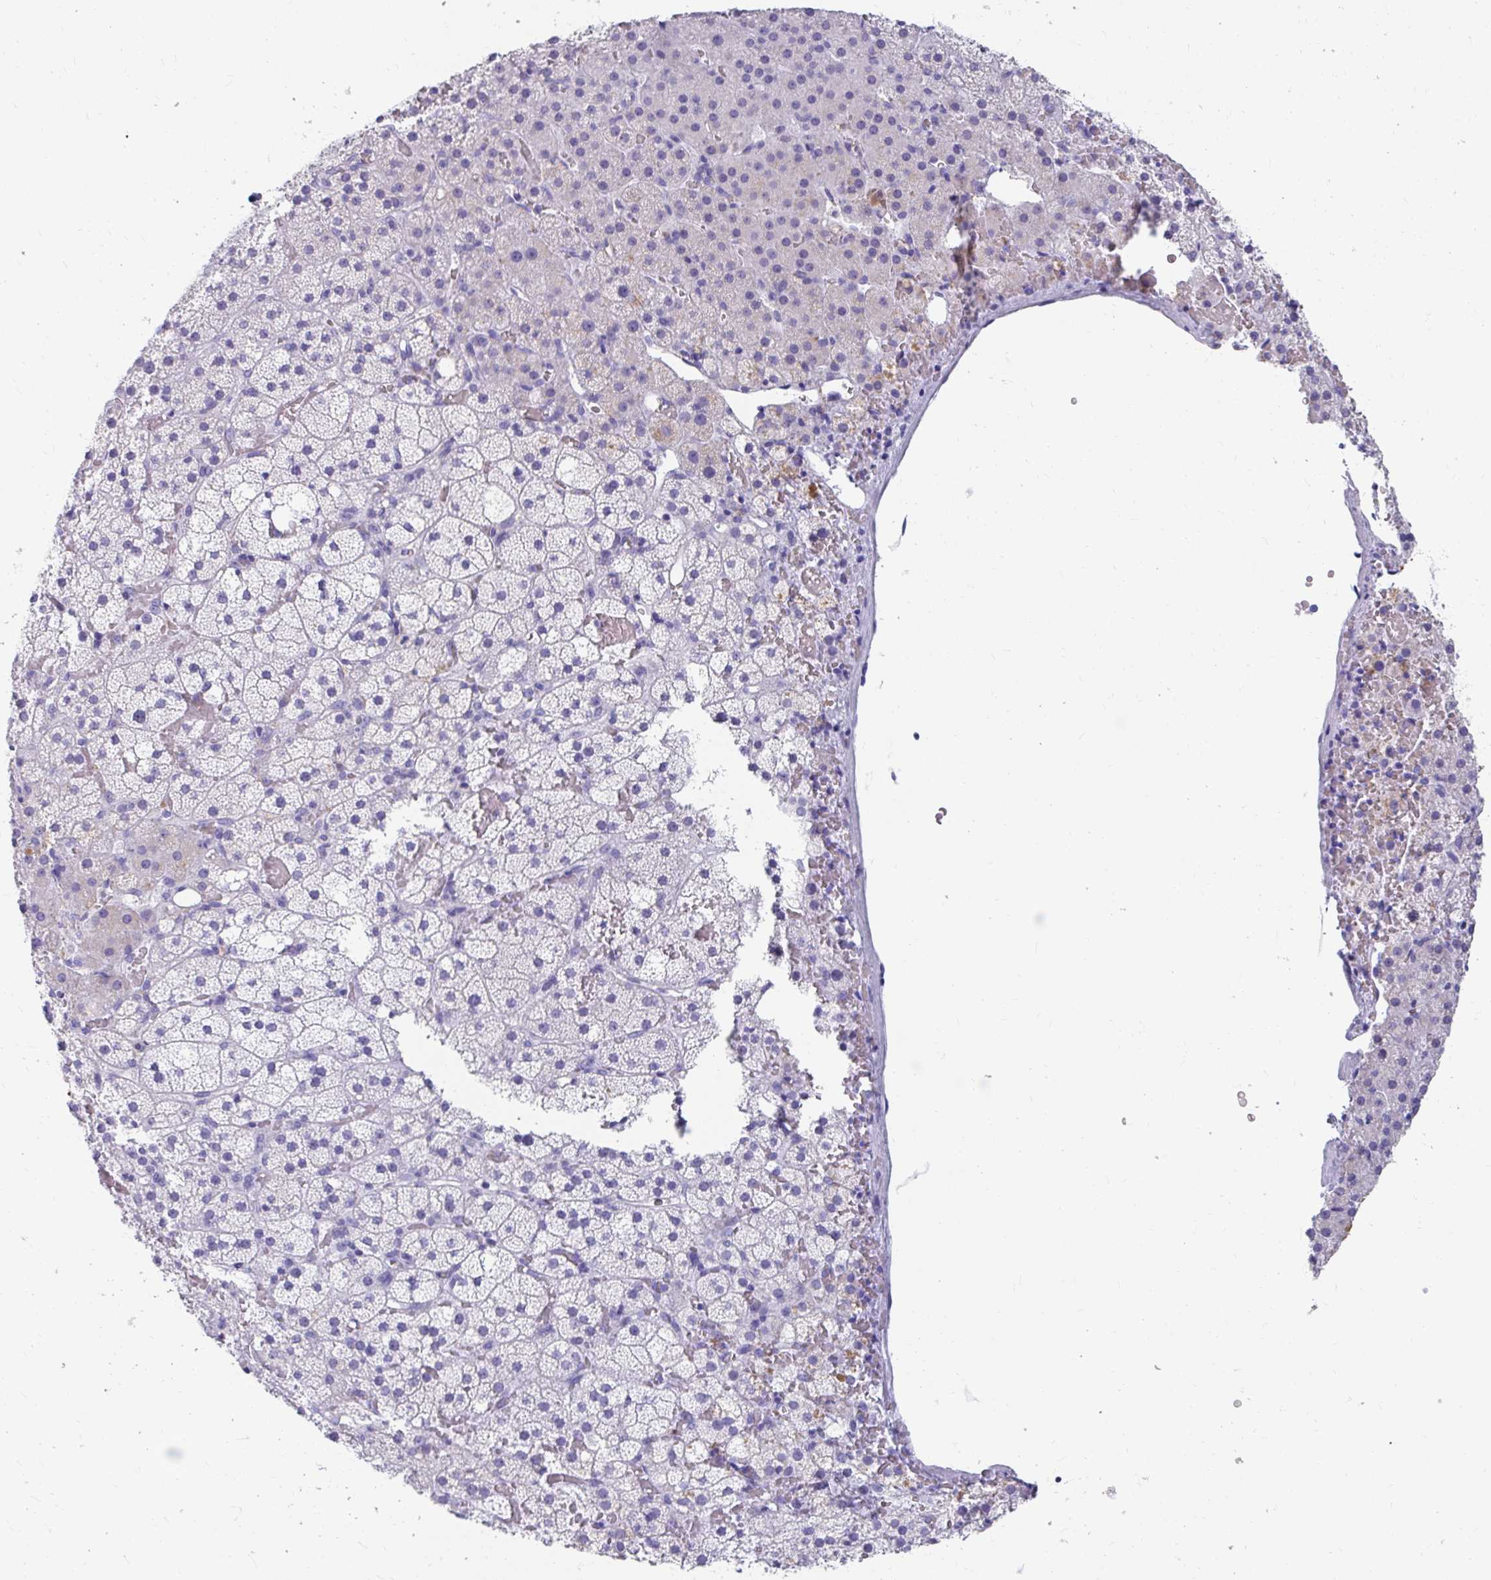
{"staining": {"intensity": "moderate", "quantity": "<25%", "location": "cytoplasmic/membranous"}, "tissue": "adrenal gland", "cell_type": "Glandular cells", "image_type": "normal", "snomed": [{"axis": "morphology", "description": "Normal tissue, NOS"}, {"axis": "topography", "description": "Adrenal gland"}], "caption": "DAB (3,3'-diaminobenzidine) immunohistochemical staining of unremarkable adrenal gland demonstrates moderate cytoplasmic/membranous protein staining in about <25% of glandular cells.", "gene": "DPEP3", "patient": {"sex": "male", "age": 53}}